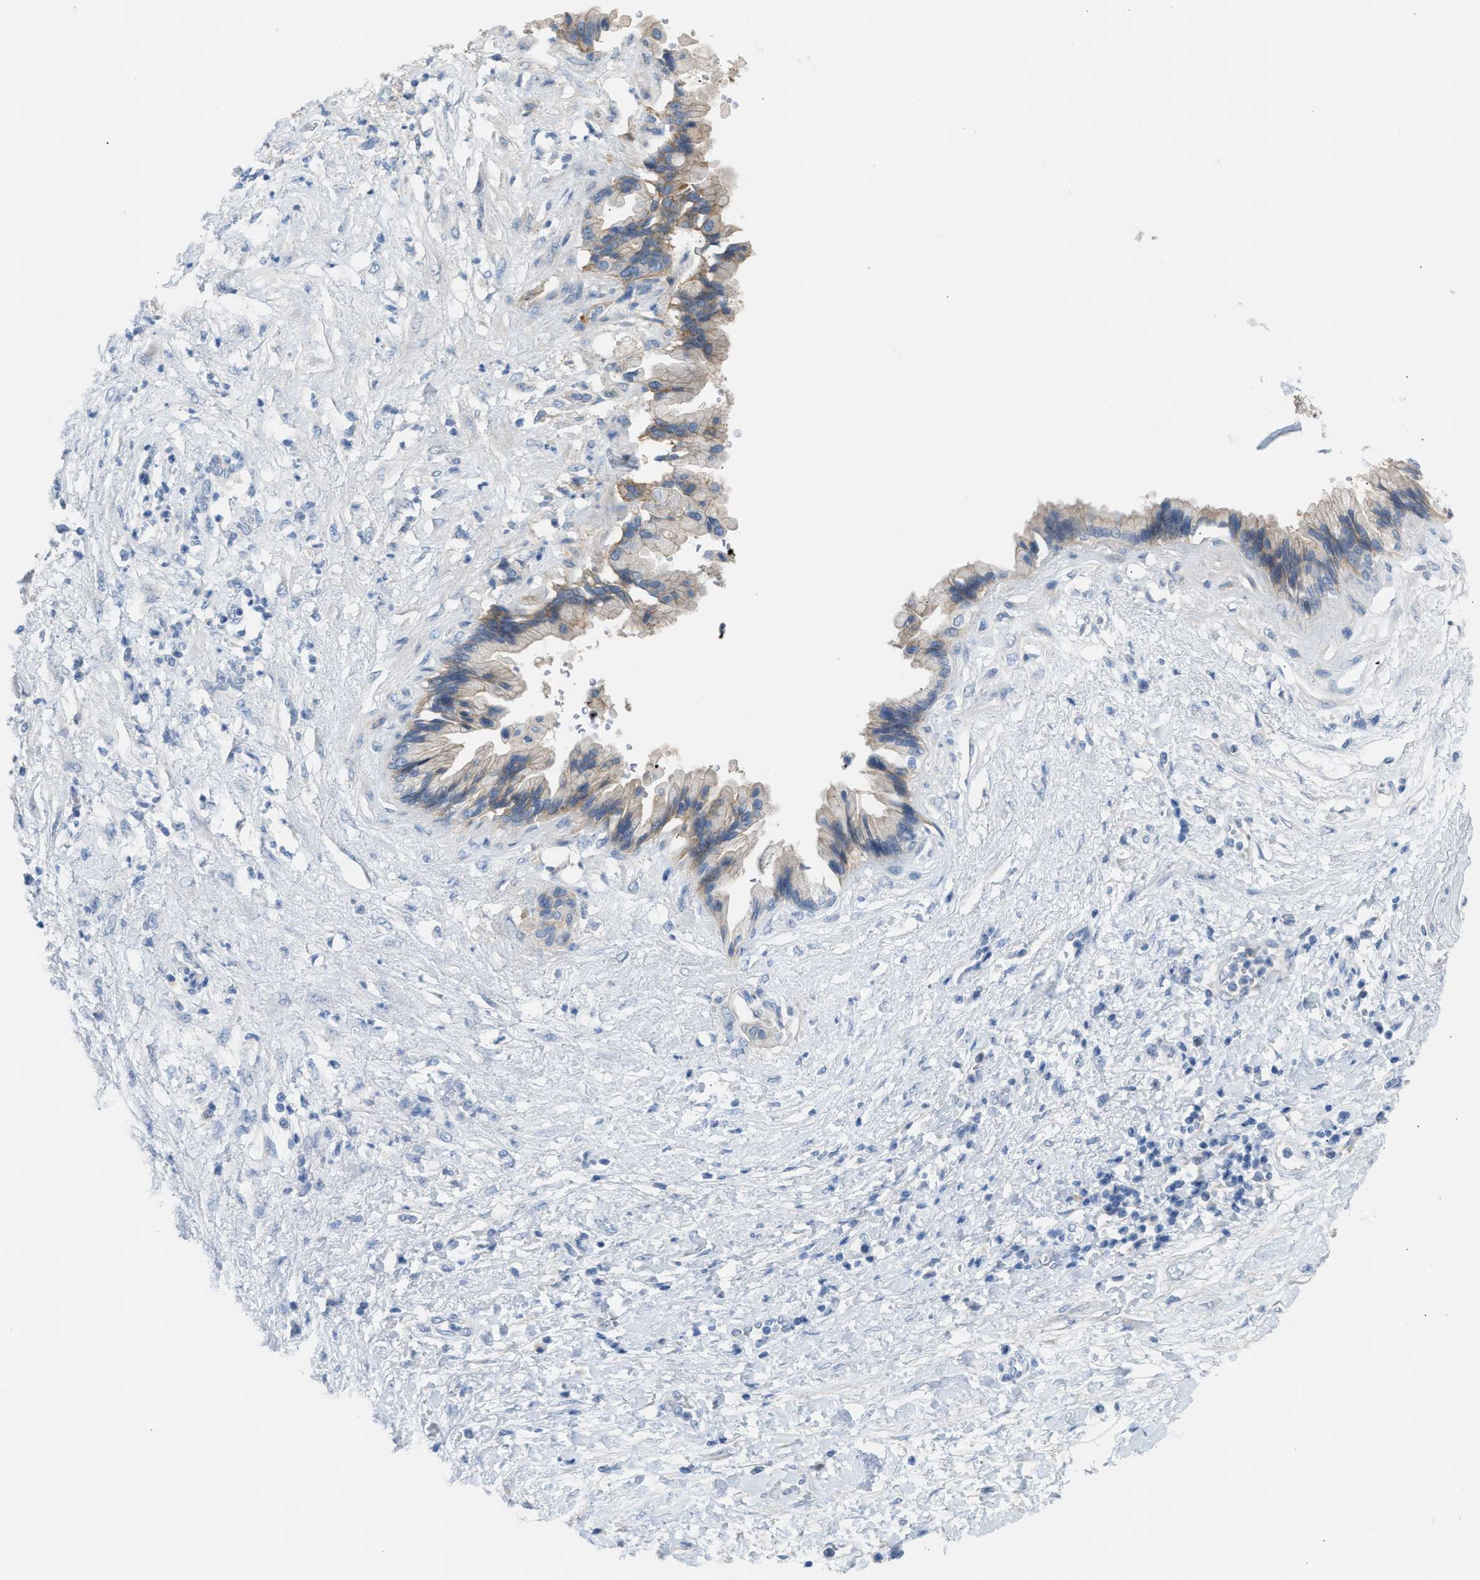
{"staining": {"intensity": "moderate", "quantity": "<25%", "location": "cytoplasmic/membranous"}, "tissue": "pancreatic cancer", "cell_type": "Tumor cells", "image_type": "cancer", "snomed": [{"axis": "morphology", "description": "Adenocarcinoma, NOS"}, {"axis": "topography", "description": "Pancreas"}], "caption": "A brown stain labels moderate cytoplasmic/membranous staining of a protein in pancreatic cancer tumor cells. (brown staining indicates protein expression, while blue staining denotes nuclei).", "gene": "ERBB2", "patient": {"sex": "female", "age": 60}}